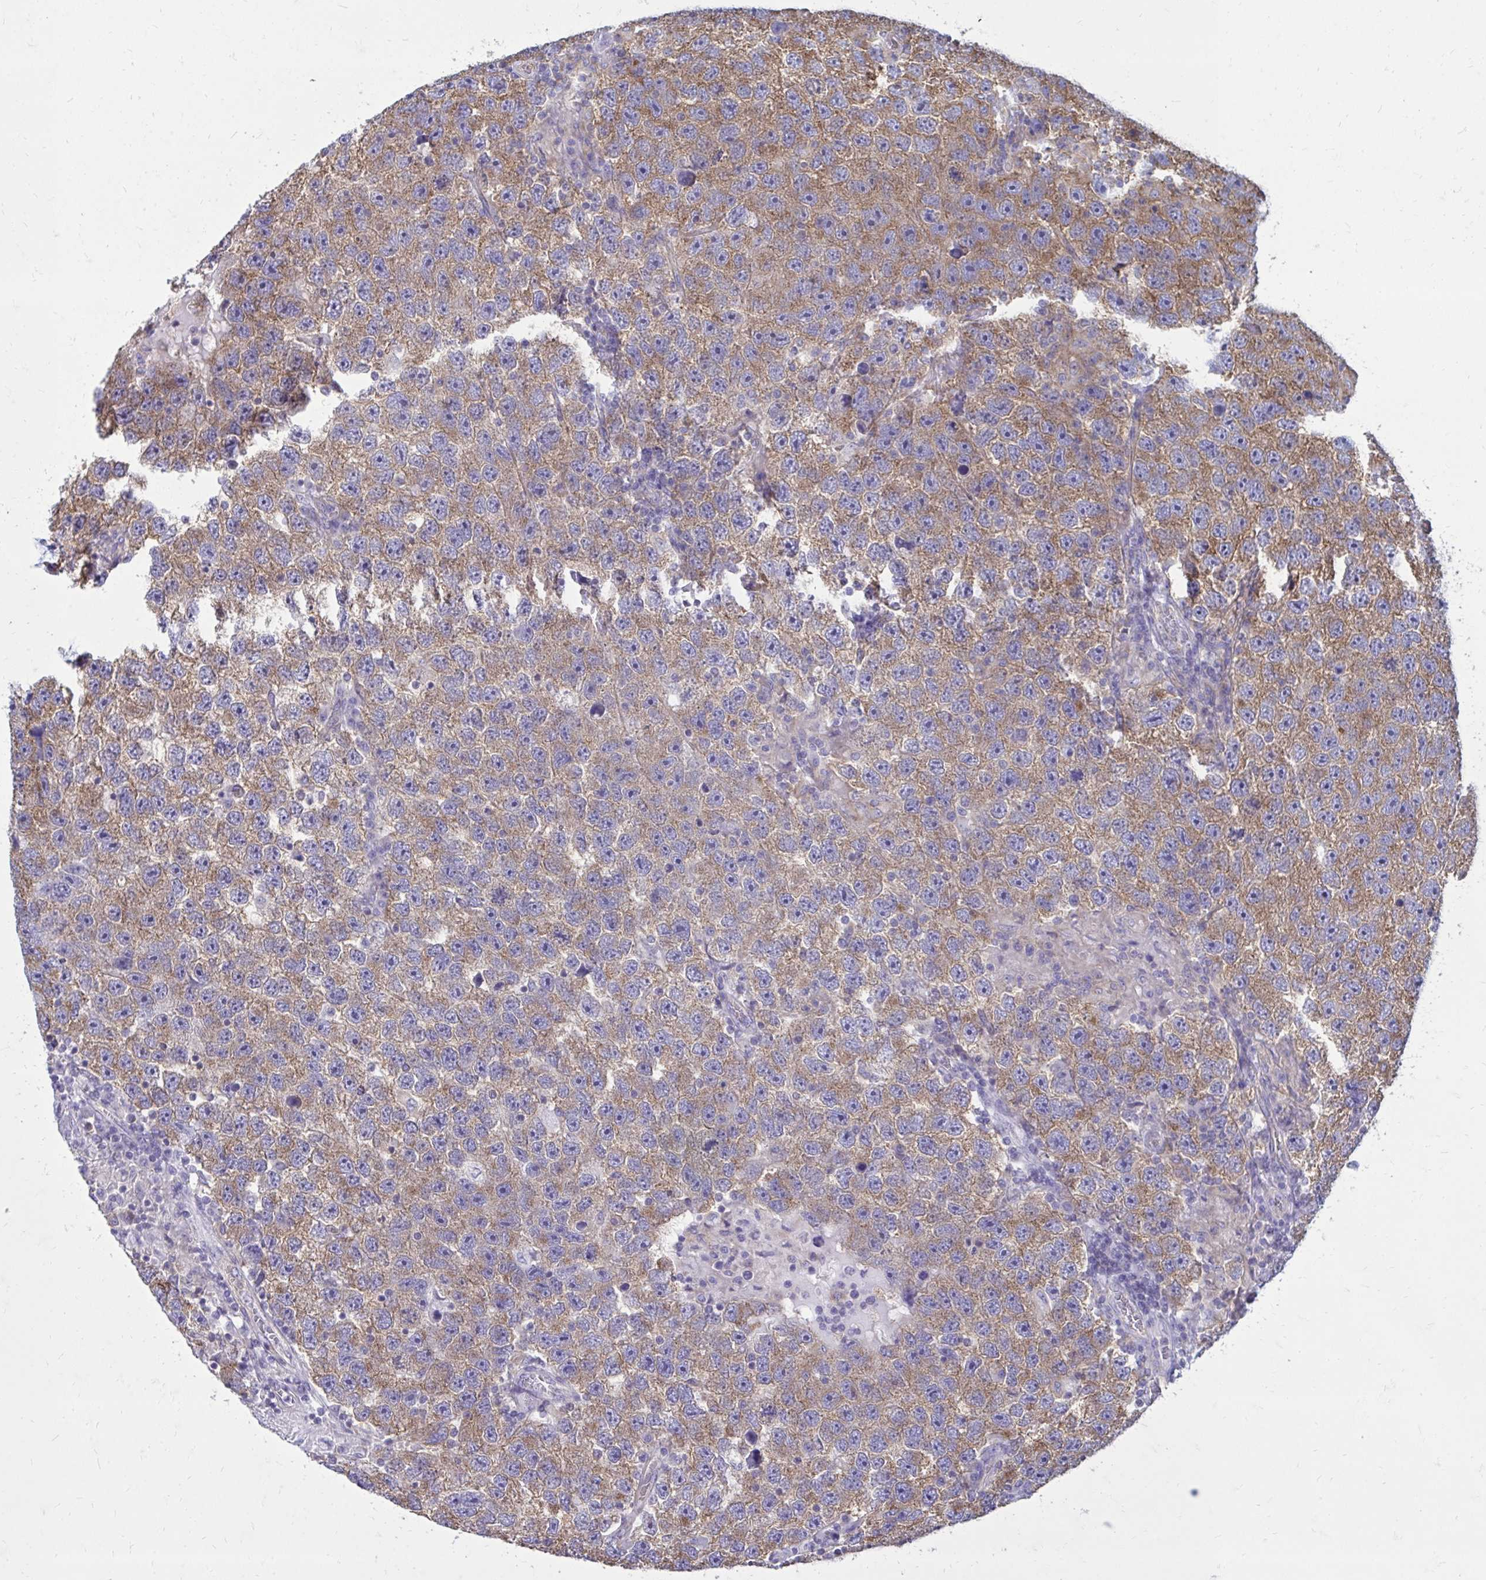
{"staining": {"intensity": "moderate", "quantity": ">75%", "location": "cytoplasmic/membranous"}, "tissue": "testis cancer", "cell_type": "Tumor cells", "image_type": "cancer", "snomed": [{"axis": "morphology", "description": "Seminoma, NOS"}, {"axis": "topography", "description": "Testis"}], "caption": "Immunohistochemical staining of seminoma (testis) demonstrates moderate cytoplasmic/membranous protein expression in about >75% of tumor cells.", "gene": "CLTA", "patient": {"sex": "male", "age": 26}}